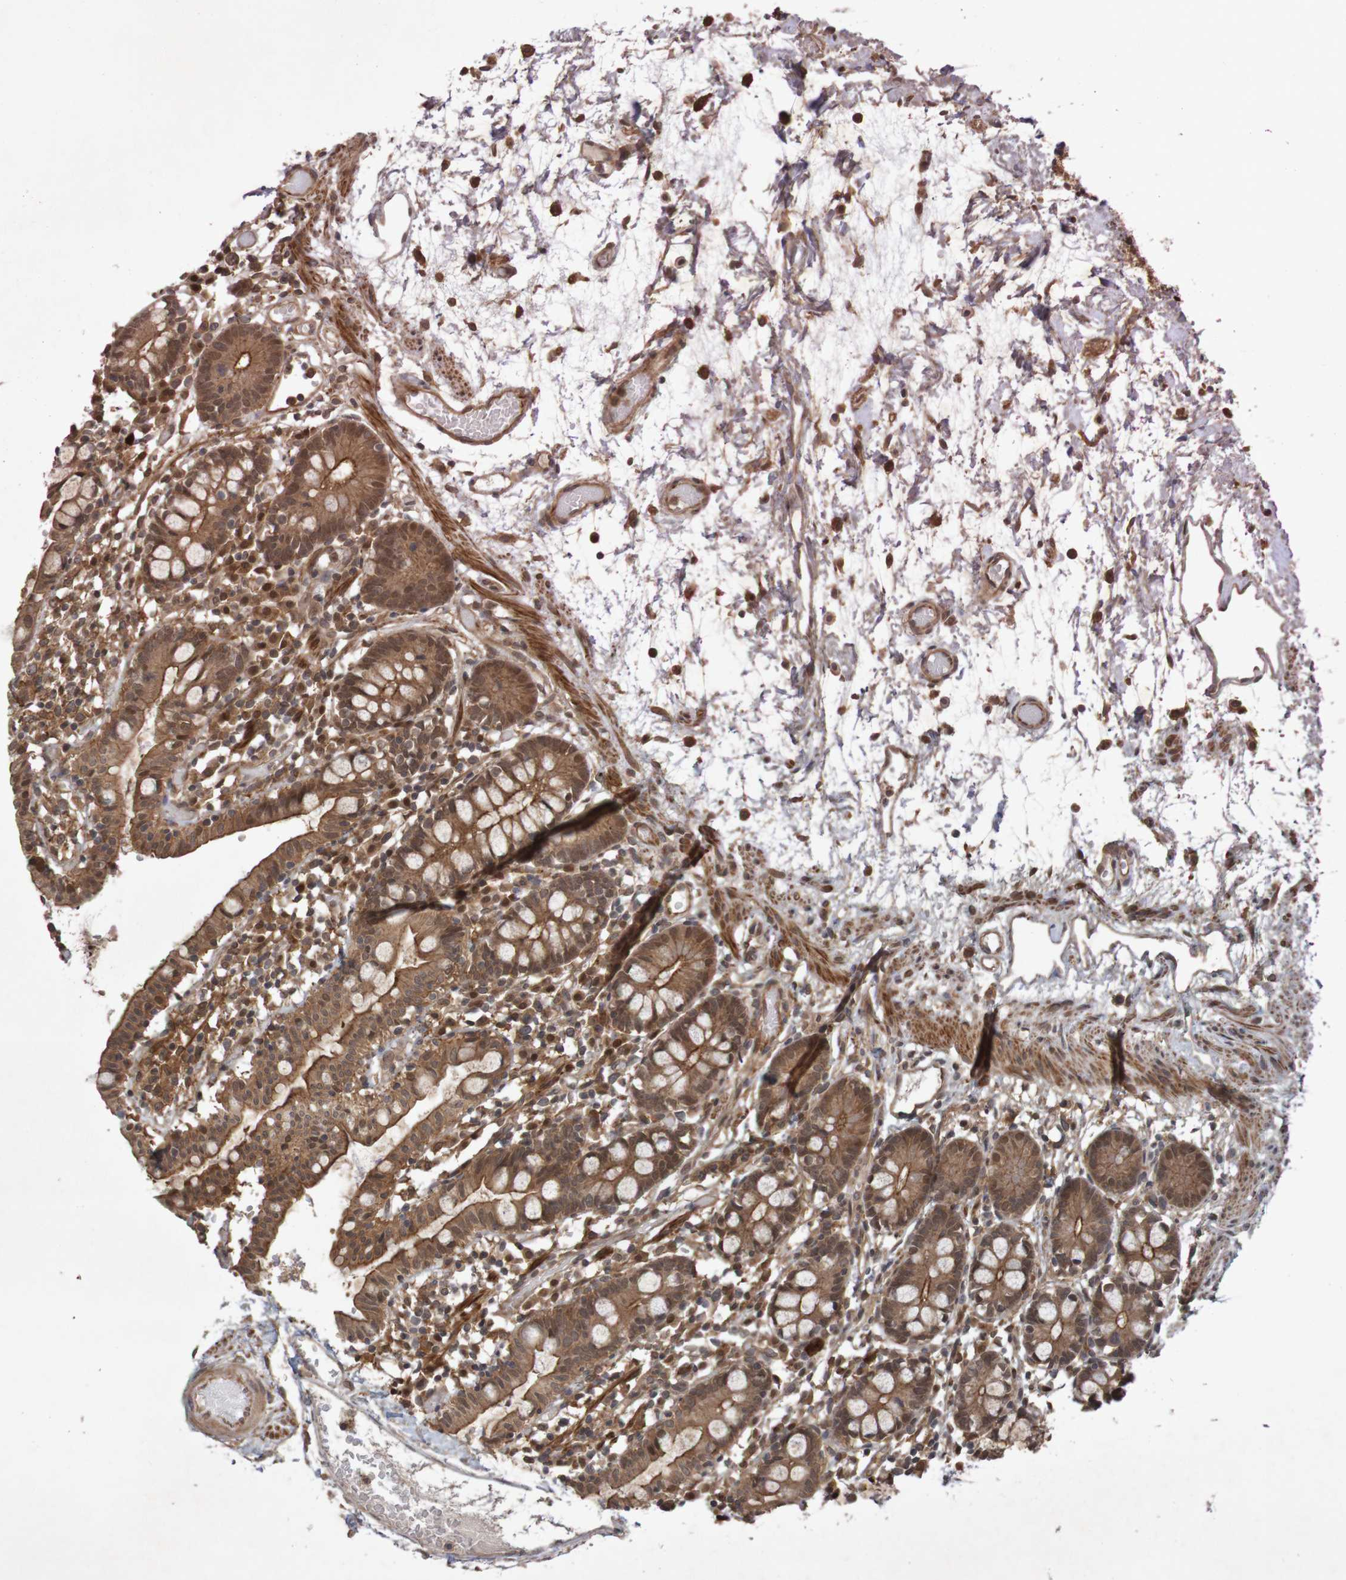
{"staining": {"intensity": "strong", "quantity": ">75%", "location": "cytoplasmic/membranous"}, "tissue": "small intestine", "cell_type": "Glandular cells", "image_type": "normal", "snomed": [{"axis": "morphology", "description": "Normal tissue, NOS"}, {"axis": "morphology", "description": "Cystadenocarcinoma, serous, Metastatic site"}, {"axis": "topography", "description": "Small intestine"}], "caption": "The photomicrograph shows immunohistochemical staining of unremarkable small intestine. There is strong cytoplasmic/membranous expression is seen in about >75% of glandular cells. The staining was performed using DAB (3,3'-diaminobenzidine) to visualize the protein expression in brown, while the nuclei were stained in blue with hematoxylin (Magnification: 20x).", "gene": "ARHGEF11", "patient": {"sex": "female", "age": 61}}